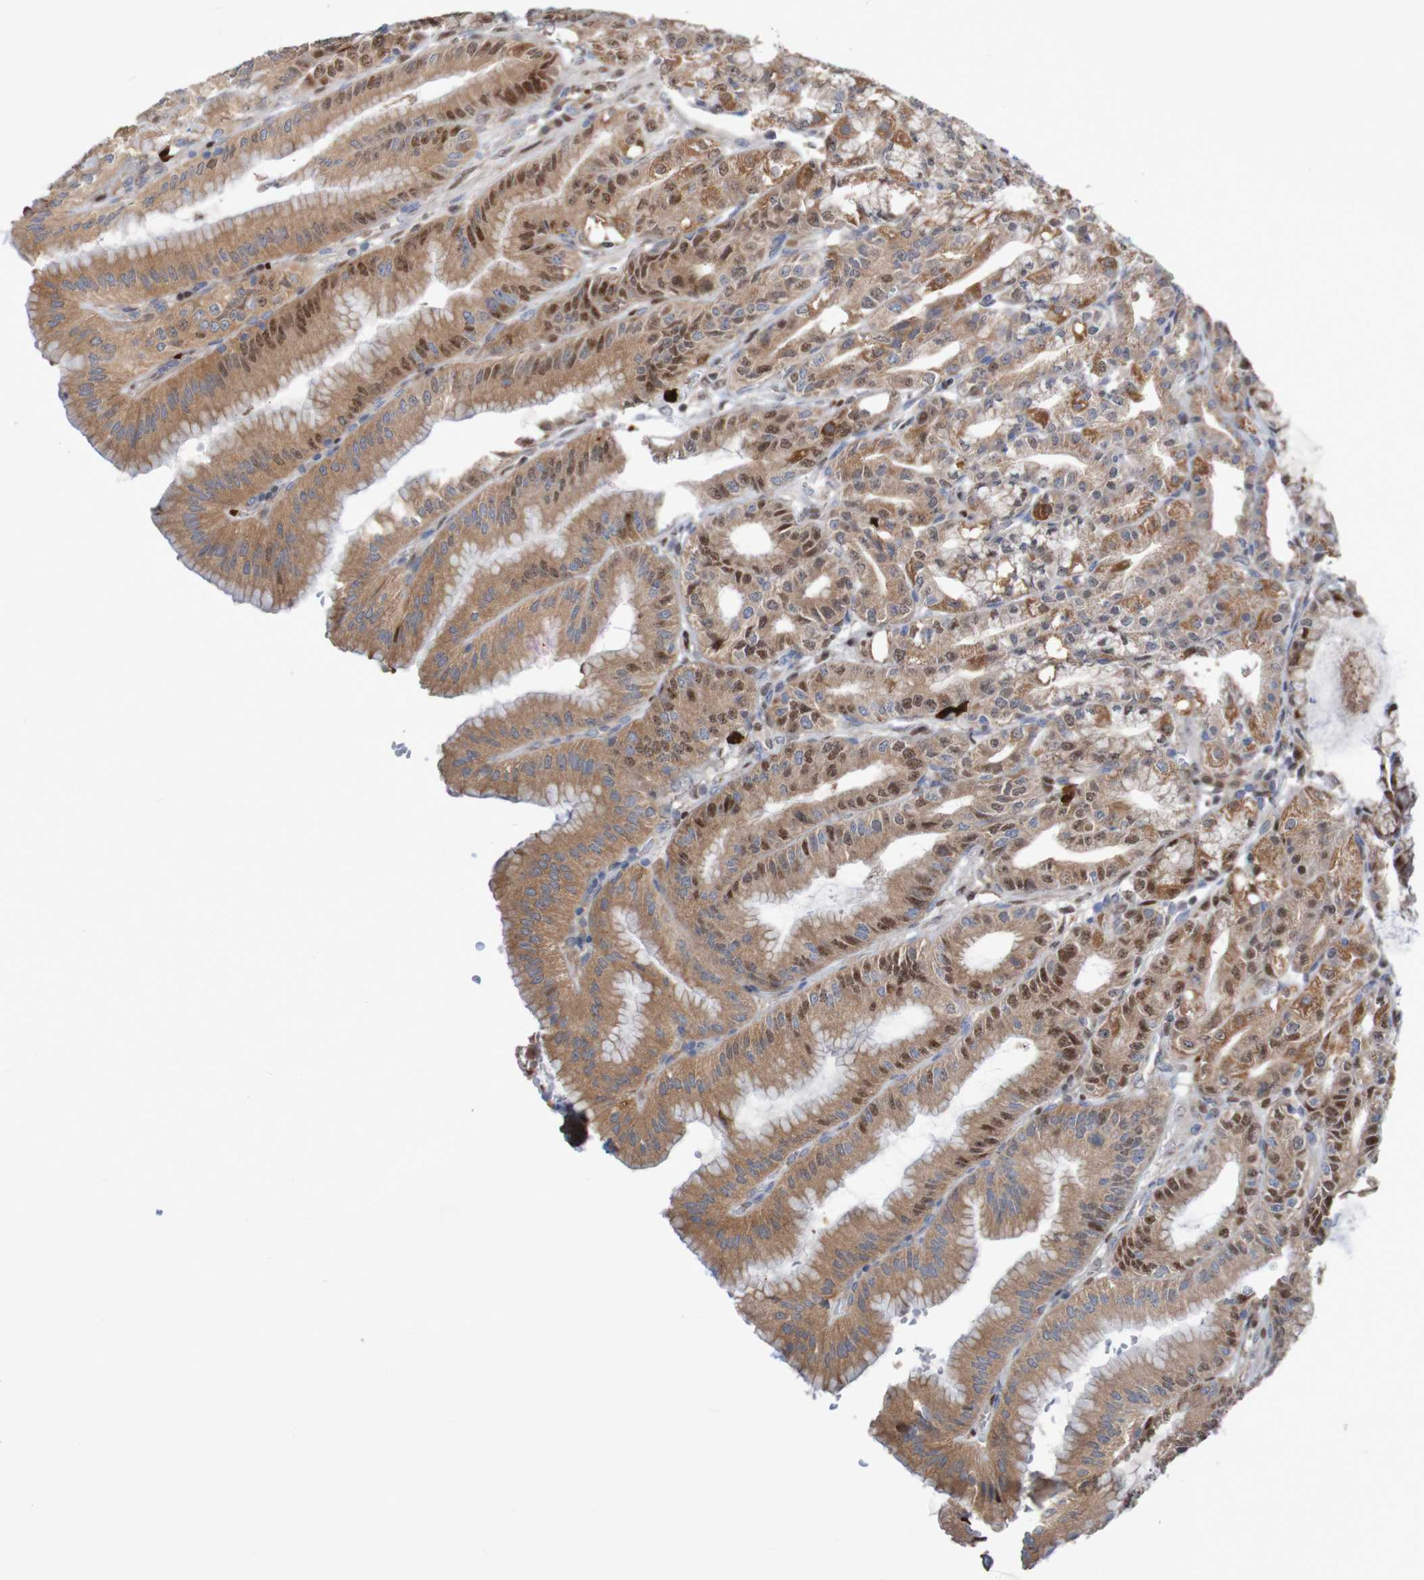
{"staining": {"intensity": "moderate", "quantity": ">75%", "location": "cytoplasmic/membranous,nuclear"}, "tissue": "stomach", "cell_type": "Glandular cells", "image_type": "normal", "snomed": [{"axis": "morphology", "description": "Normal tissue, NOS"}, {"axis": "topography", "description": "Stomach, lower"}], "caption": "Protein expression analysis of benign human stomach reveals moderate cytoplasmic/membranous,nuclear positivity in approximately >75% of glandular cells.", "gene": "PARP4", "patient": {"sex": "male", "age": 71}}